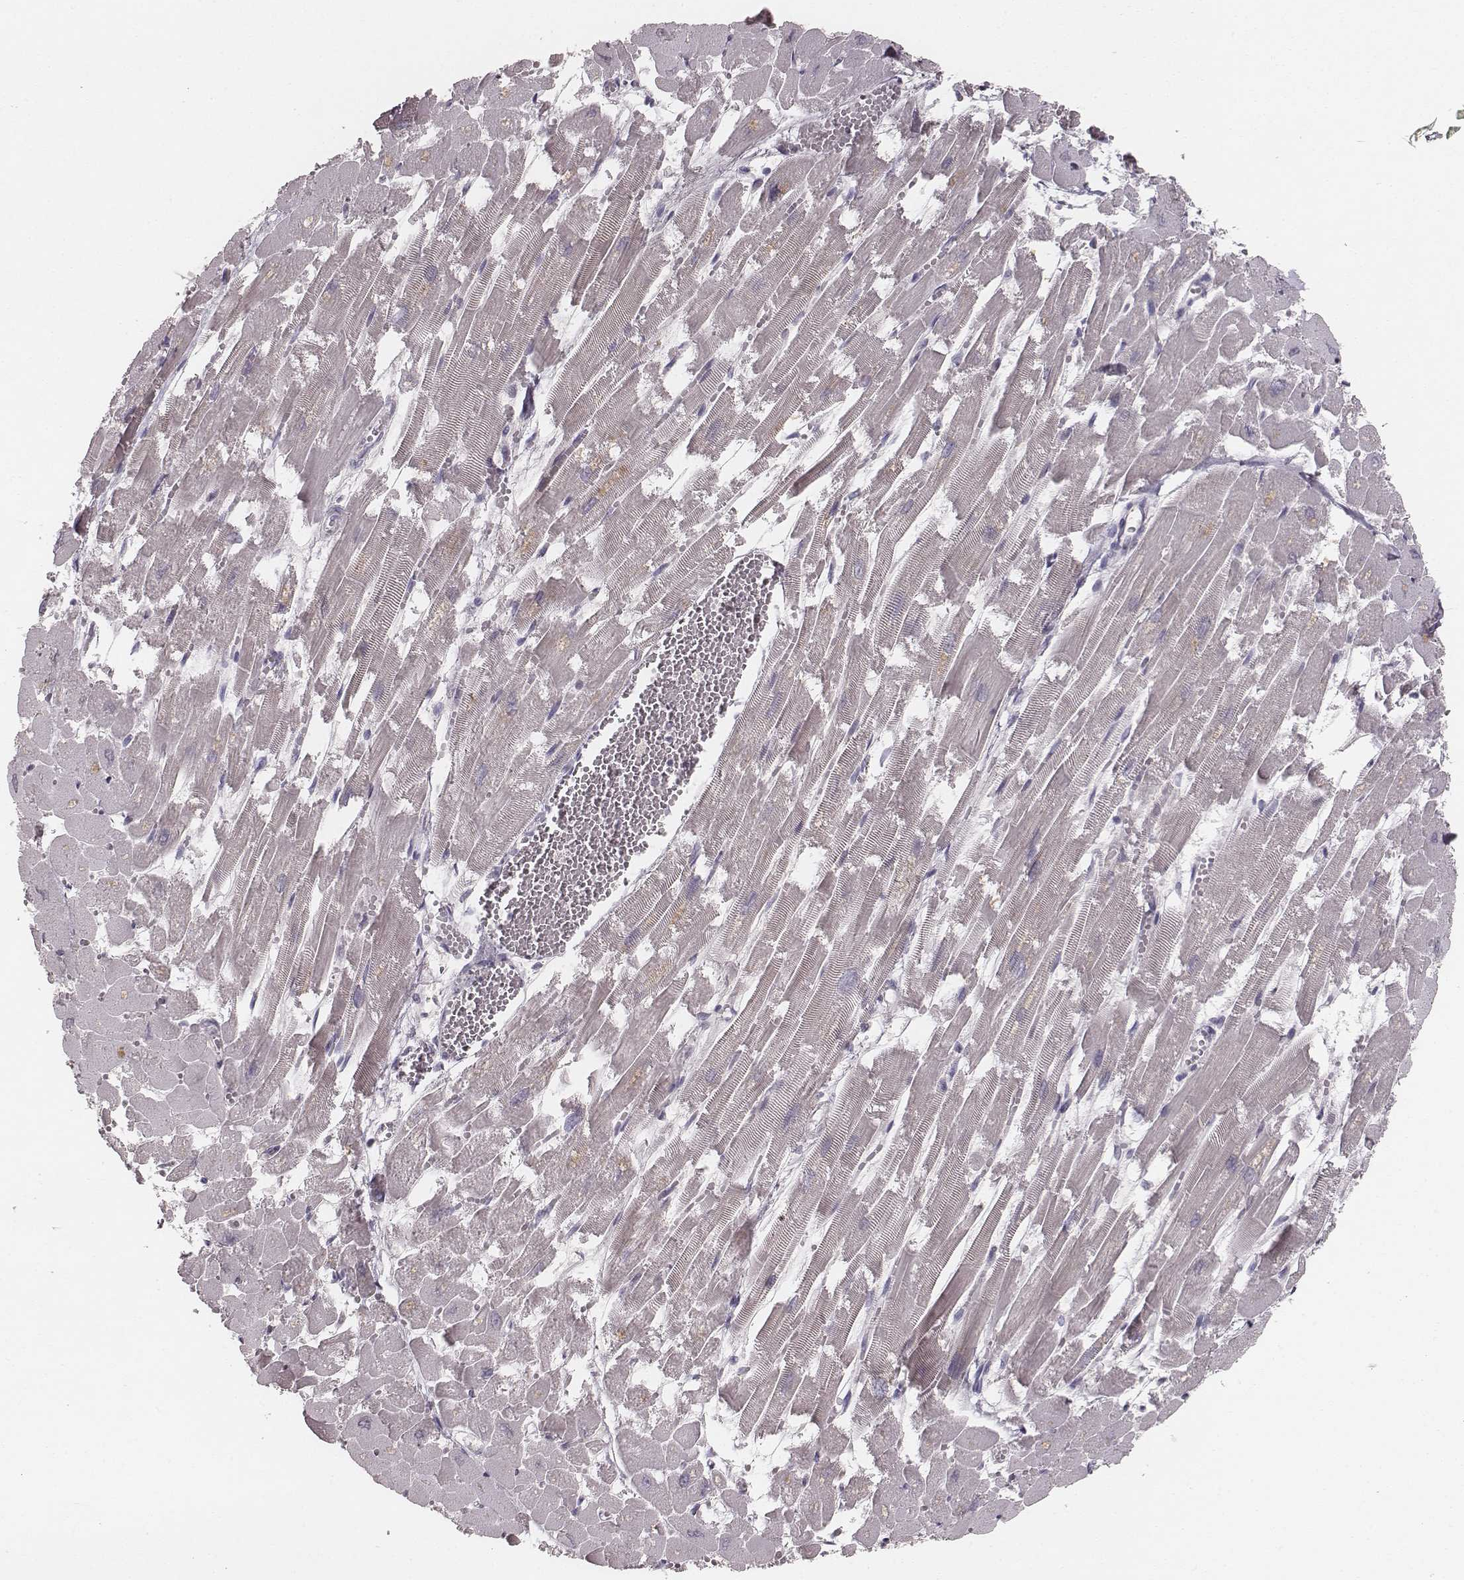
{"staining": {"intensity": "negative", "quantity": "none", "location": "none"}, "tissue": "heart muscle", "cell_type": "Cardiomyocytes", "image_type": "normal", "snomed": [{"axis": "morphology", "description": "Normal tissue, NOS"}, {"axis": "topography", "description": "Heart"}], "caption": "This is an immunohistochemistry (IHC) histopathology image of unremarkable heart muscle. There is no expression in cardiomyocytes.", "gene": "LY6K", "patient": {"sex": "female", "age": 52}}